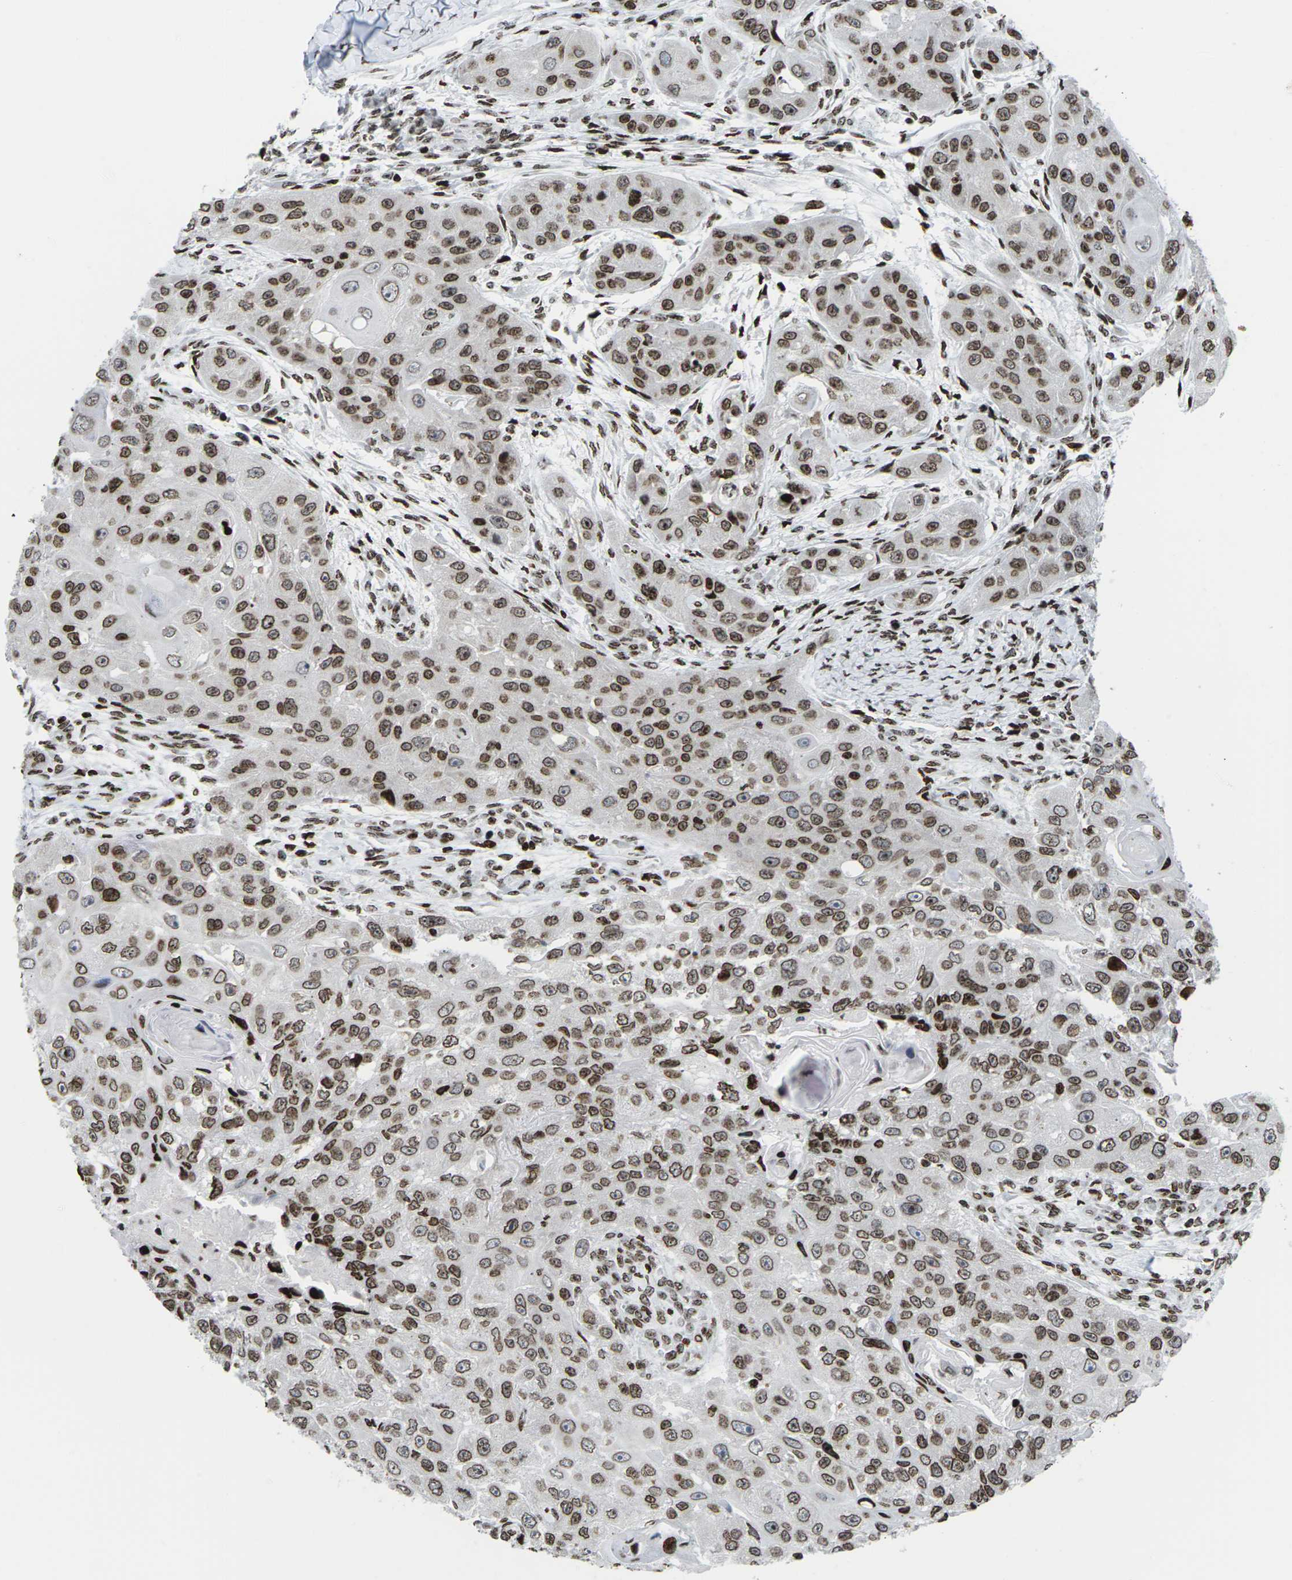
{"staining": {"intensity": "strong", "quantity": ">75%", "location": "nuclear"}, "tissue": "head and neck cancer", "cell_type": "Tumor cells", "image_type": "cancer", "snomed": [{"axis": "morphology", "description": "Normal tissue, NOS"}, {"axis": "morphology", "description": "Squamous cell carcinoma, NOS"}, {"axis": "topography", "description": "Skeletal muscle"}, {"axis": "topography", "description": "Head-Neck"}], "caption": "IHC image of neoplastic tissue: human head and neck cancer (squamous cell carcinoma) stained using immunohistochemistry shows high levels of strong protein expression localized specifically in the nuclear of tumor cells, appearing as a nuclear brown color.", "gene": "H1-4", "patient": {"sex": "male", "age": 51}}